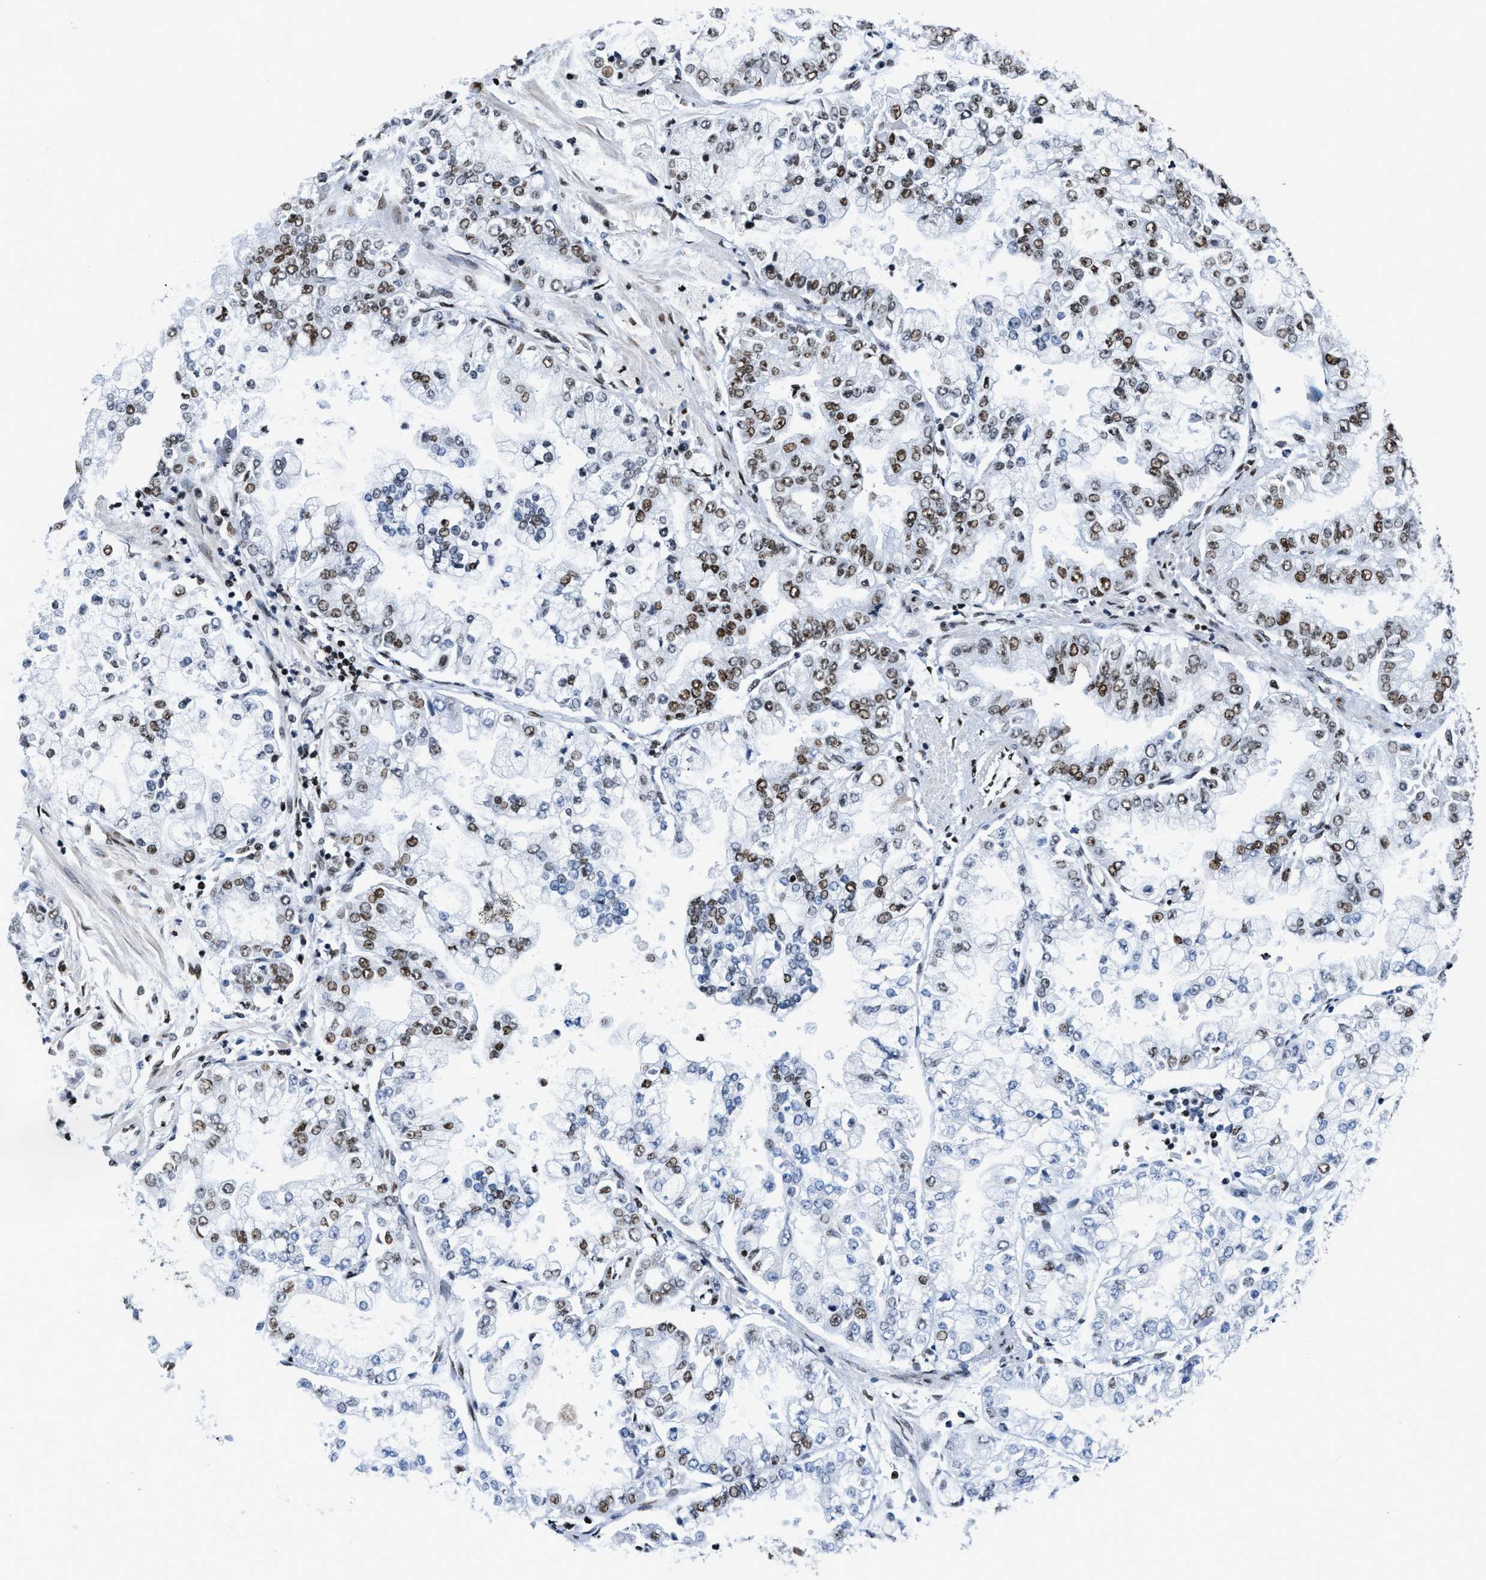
{"staining": {"intensity": "moderate", "quantity": "25%-75%", "location": "nuclear"}, "tissue": "stomach cancer", "cell_type": "Tumor cells", "image_type": "cancer", "snomed": [{"axis": "morphology", "description": "Adenocarcinoma, NOS"}, {"axis": "topography", "description": "Stomach"}], "caption": "An image showing moderate nuclear staining in about 25%-75% of tumor cells in stomach cancer (adenocarcinoma), as visualized by brown immunohistochemical staining.", "gene": "SMARCC2", "patient": {"sex": "male", "age": 76}}